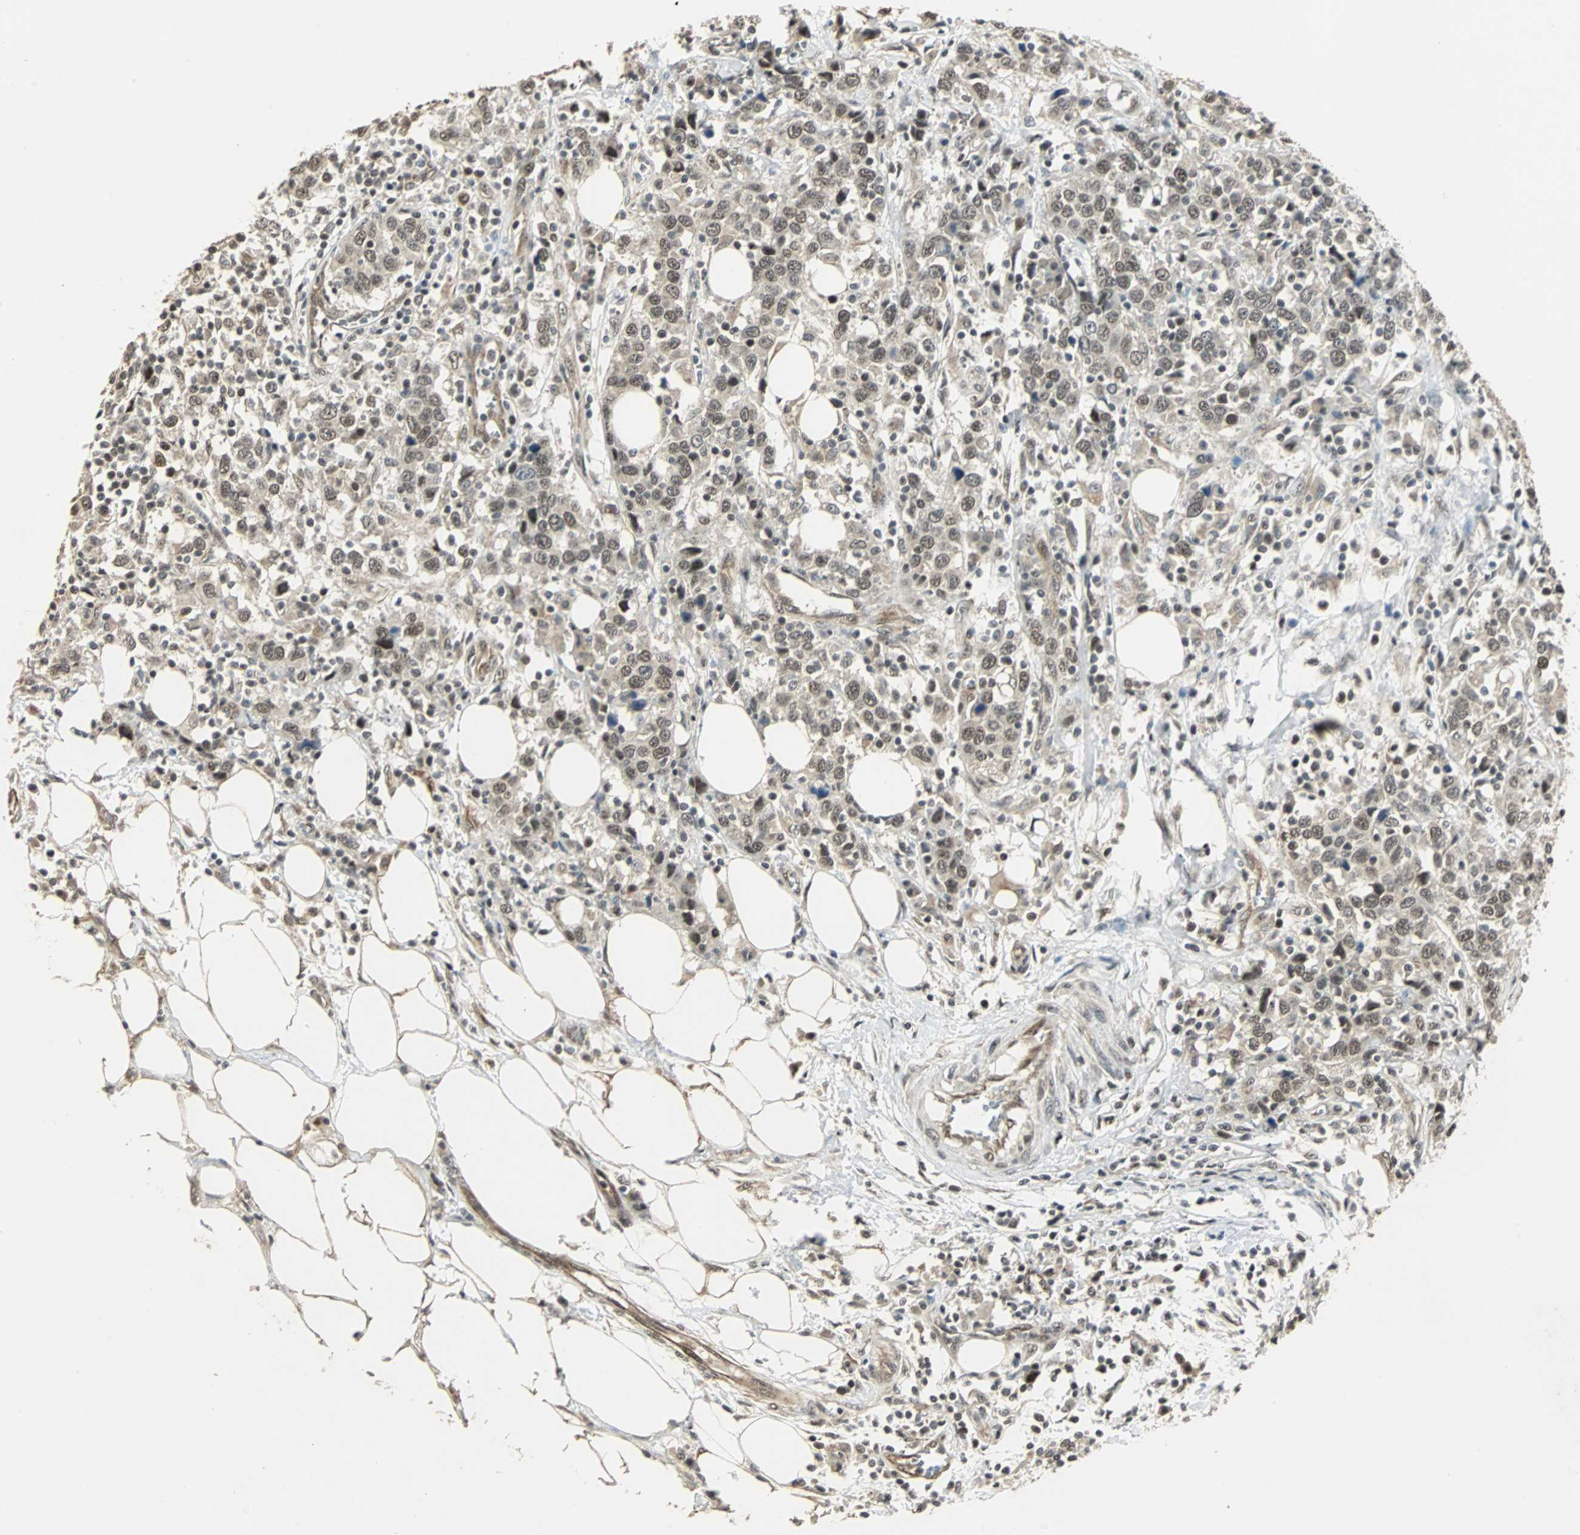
{"staining": {"intensity": "moderate", "quantity": "25%-75%", "location": "nuclear"}, "tissue": "urothelial cancer", "cell_type": "Tumor cells", "image_type": "cancer", "snomed": [{"axis": "morphology", "description": "Urothelial carcinoma, High grade"}, {"axis": "topography", "description": "Urinary bladder"}], "caption": "Moderate nuclear protein expression is appreciated in about 25%-75% of tumor cells in urothelial cancer.", "gene": "MED4", "patient": {"sex": "male", "age": 61}}